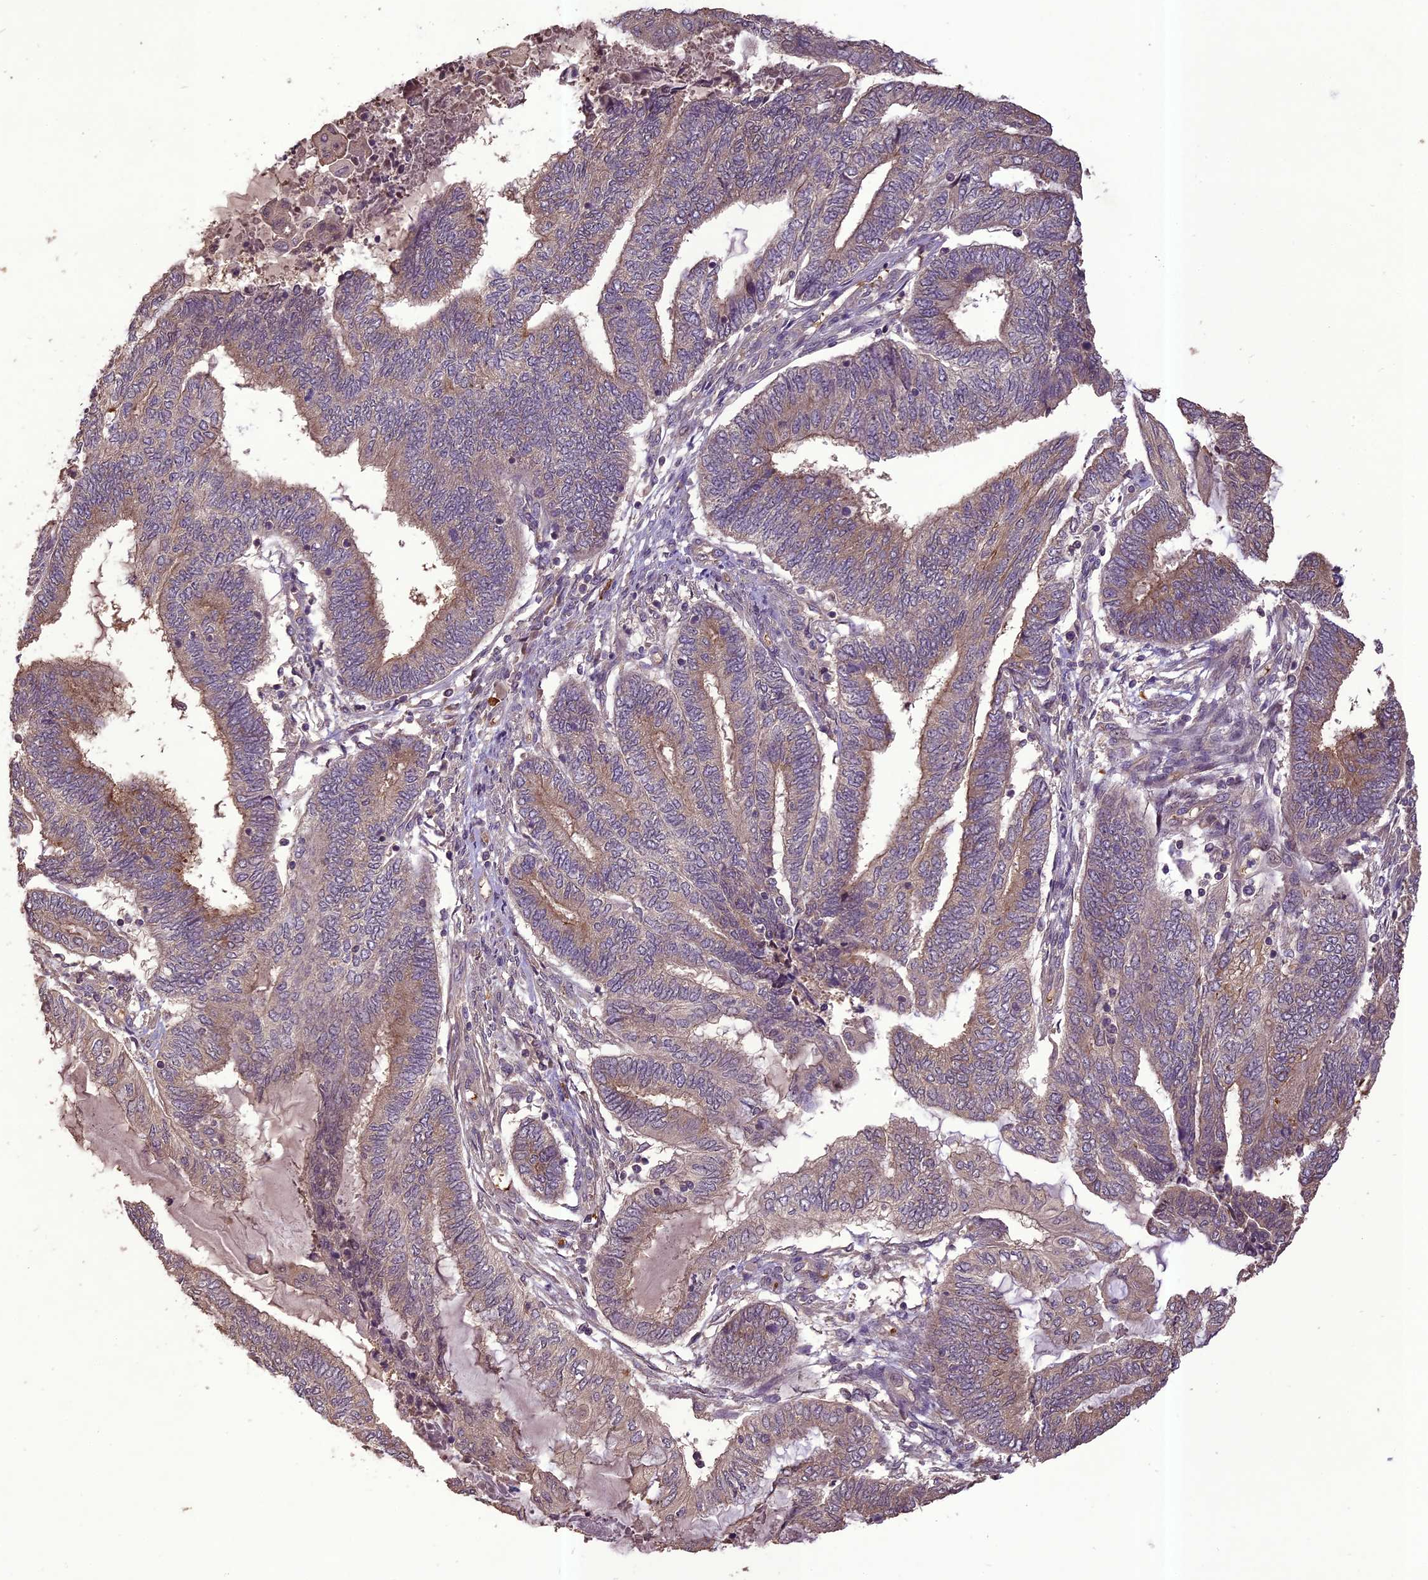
{"staining": {"intensity": "moderate", "quantity": "<25%", "location": "cytoplasmic/membranous"}, "tissue": "endometrial cancer", "cell_type": "Tumor cells", "image_type": "cancer", "snomed": [{"axis": "morphology", "description": "Adenocarcinoma, NOS"}, {"axis": "topography", "description": "Uterus"}, {"axis": "topography", "description": "Endometrium"}], "caption": "Endometrial cancer stained with DAB IHC exhibits low levels of moderate cytoplasmic/membranous expression in approximately <25% of tumor cells.", "gene": "TIGD7", "patient": {"sex": "female", "age": 70}}